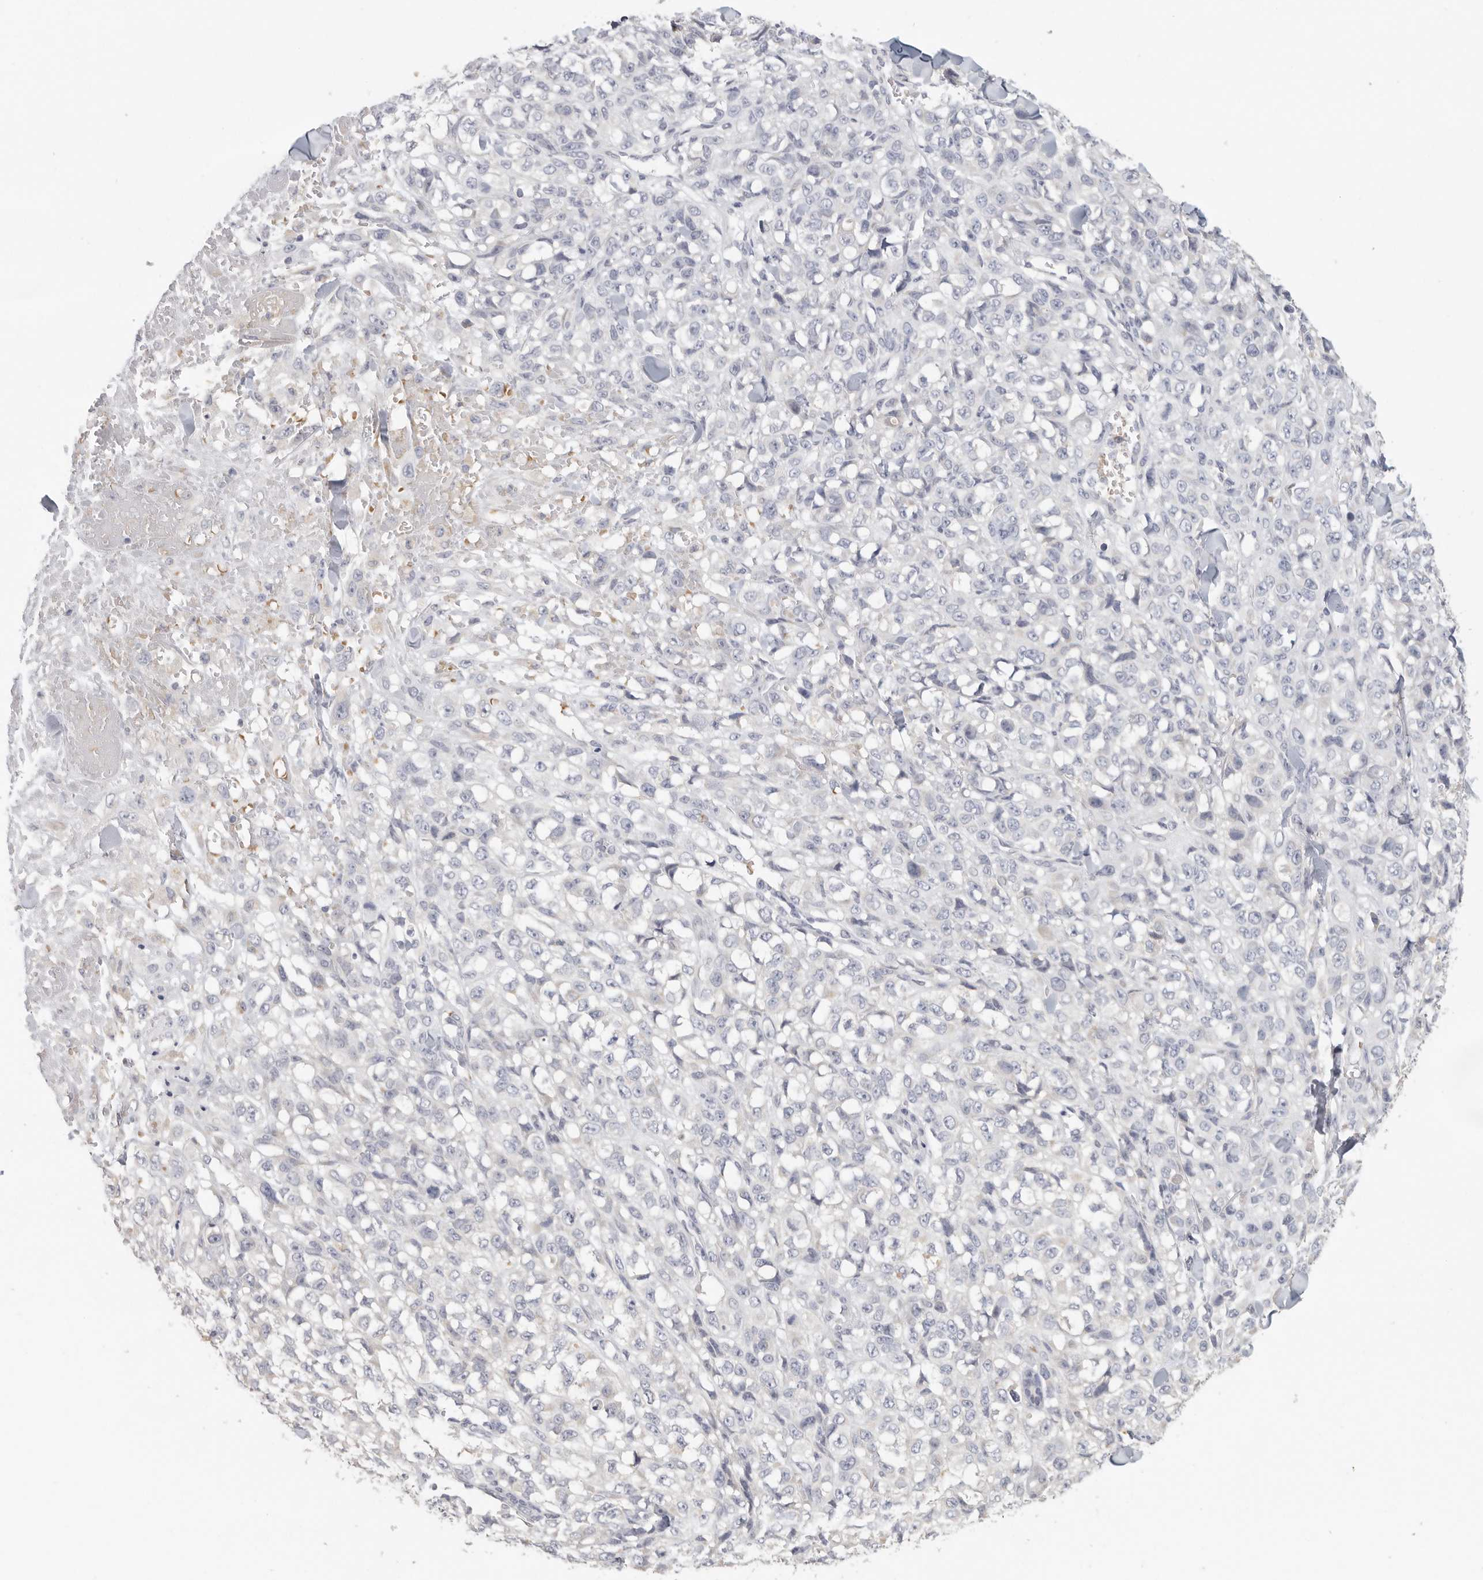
{"staining": {"intensity": "negative", "quantity": "none", "location": "none"}, "tissue": "melanoma", "cell_type": "Tumor cells", "image_type": "cancer", "snomed": [{"axis": "morphology", "description": "Malignant melanoma, Metastatic site"}, {"axis": "topography", "description": "Skin"}], "caption": "High magnification brightfield microscopy of malignant melanoma (metastatic site) stained with DAB (3,3'-diaminobenzidine) (brown) and counterstained with hematoxylin (blue): tumor cells show no significant staining.", "gene": "DNAJC11", "patient": {"sex": "female", "age": 72}}